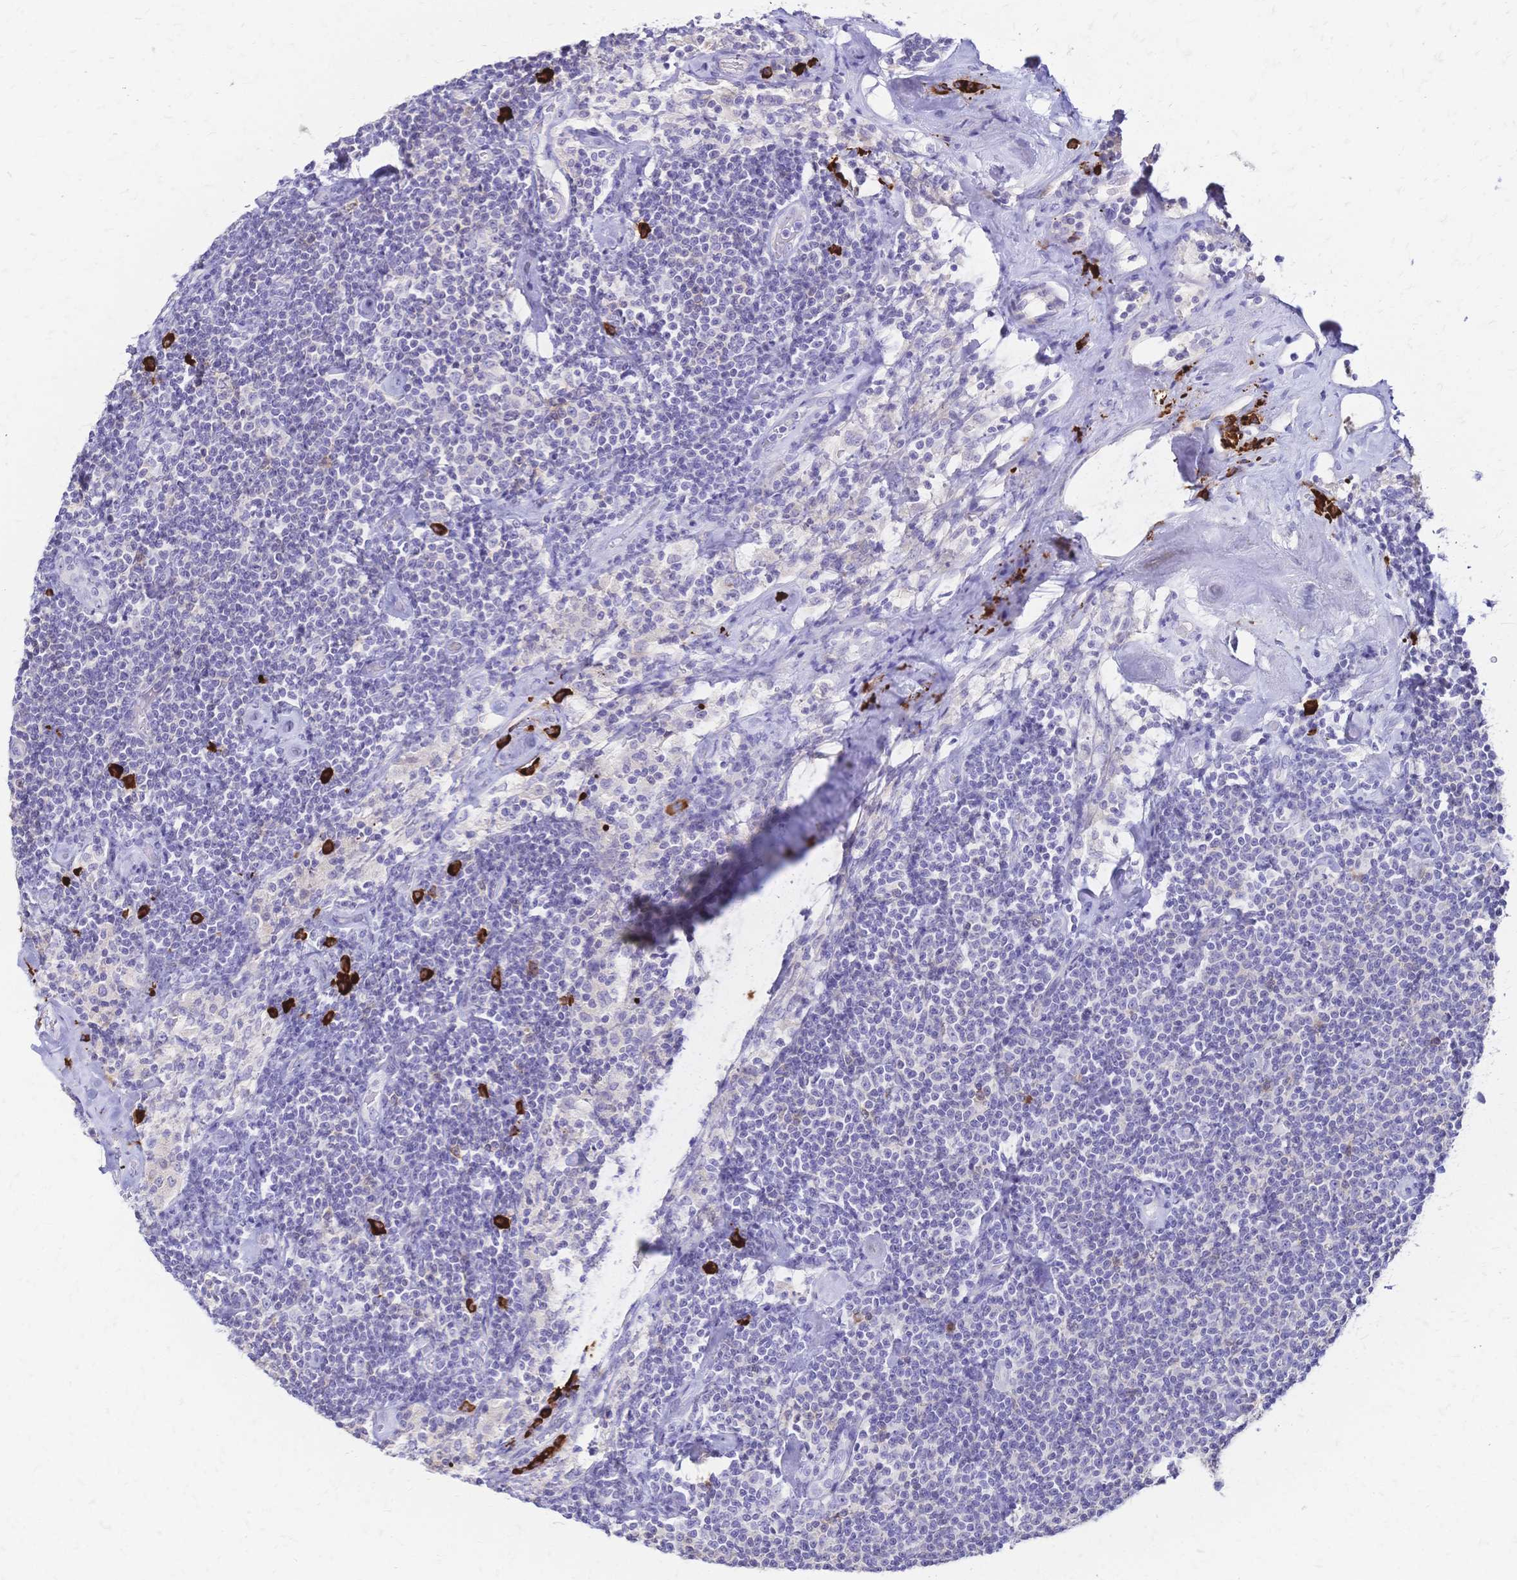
{"staining": {"intensity": "negative", "quantity": "none", "location": "none"}, "tissue": "lymphoma", "cell_type": "Tumor cells", "image_type": "cancer", "snomed": [{"axis": "morphology", "description": "Malignant lymphoma, non-Hodgkin's type, Low grade"}, {"axis": "topography", "description": "Lymph node"}], "caption": "Immunohistochemical staining of low-grade malignant lymphoma, non-Hodgkin's type exhibits no significant staining in tumor cells.", "gene": "IL2RA", "patient": {"sex": "male", "age": 81}}